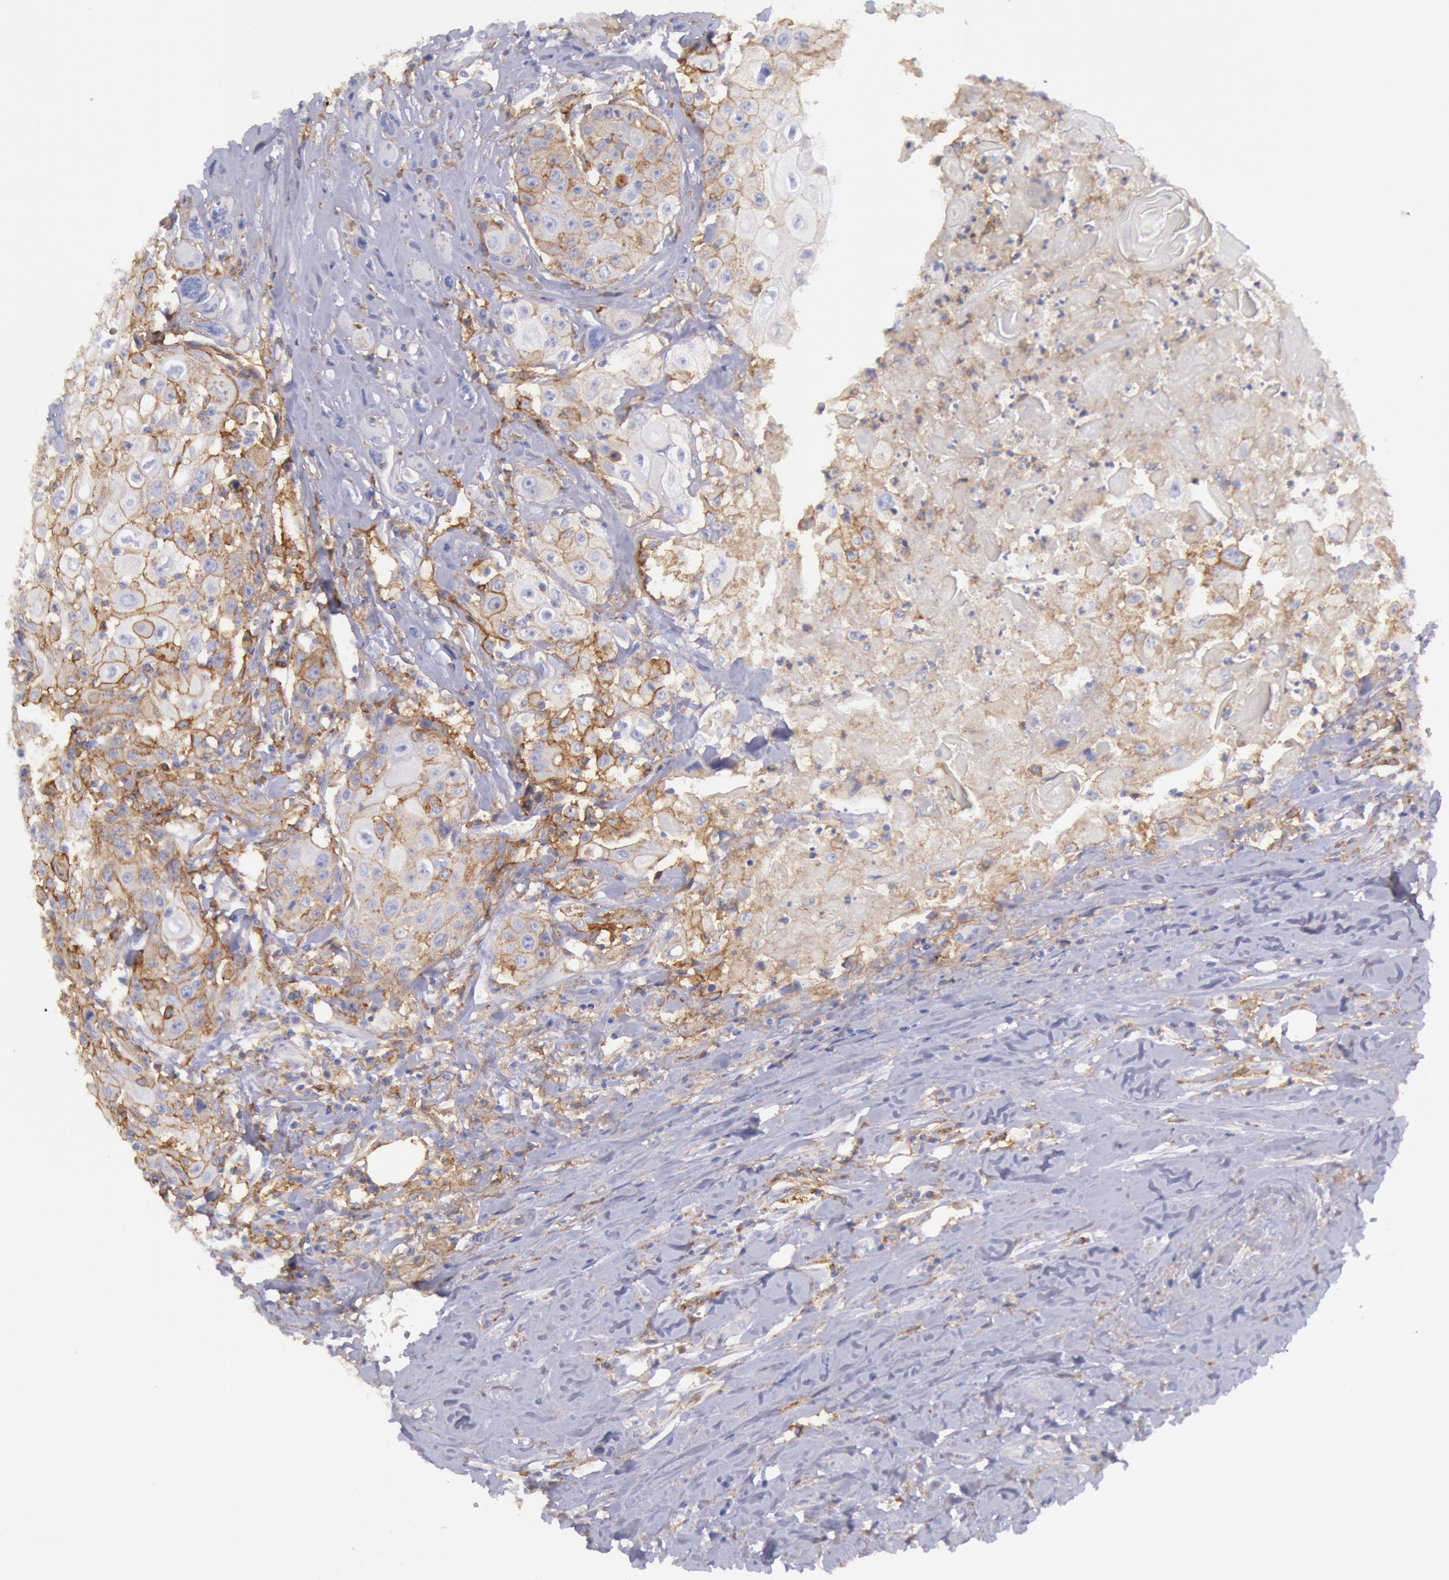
{"staining": {"intensity": "moderate", "quantity": "25%-75%", "location": "cytoplasmic/membranous"}, "tissue": "head and neck cancer", "cell_type": "Tumor cells", "image_type": "cancer", "snomed": [{"axis": "morphology", "description": "Squamous cell carcinoma, NOS"}, {"axis": "topography", "description": "Oral tissue"}, {"axis": "topography", "description": "Head-Neck"}], "caption": "Head and neck squamous cell carcinoma stained for a protein reveals moderate cytoplasmic/membranous positivity in tumor cells. (DAB IHC with brightfield microscopy, high magnification).", "gene": "LYN", "patient": {"sex": "female", "age": 82}}